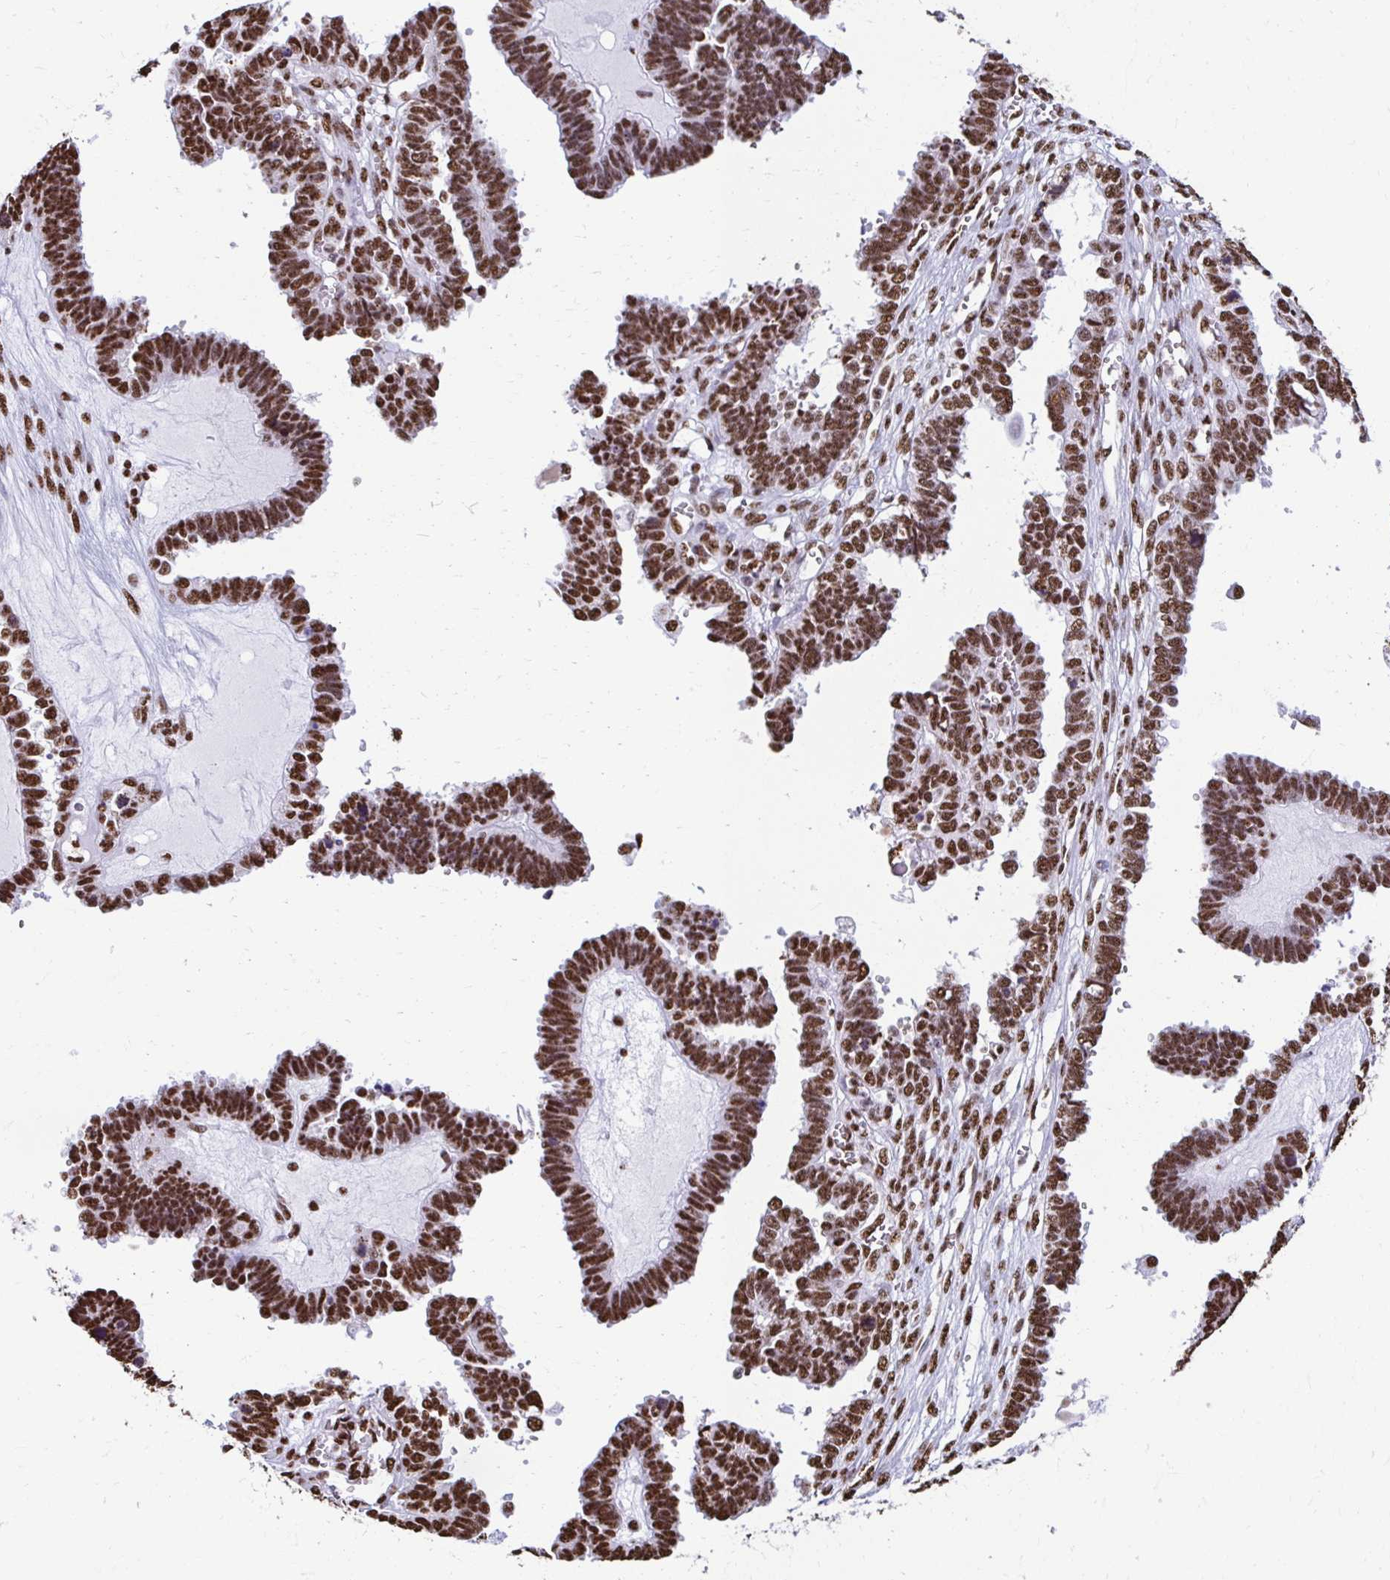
{"staining": {"intensity": "strong", "quantity": ">75%", "location": "nuclear"}, "tissue": "ovarian cancer", "cell_type": "Tumor cells", "image_type": "cancer", "snomed": [{"axis": "morphology", "description": "Cystadenocarcinoma, serous, NOS"}, {"axis": "topography", "description": "Ovary"}], "caption": "The immunohistochemical stain labels strong nuclear expression in tumor cells of serous cystadenocarcinoma (ovarian) tissue.", "gene": "NONO", "patient": {"sex": "female", "age": 51}}